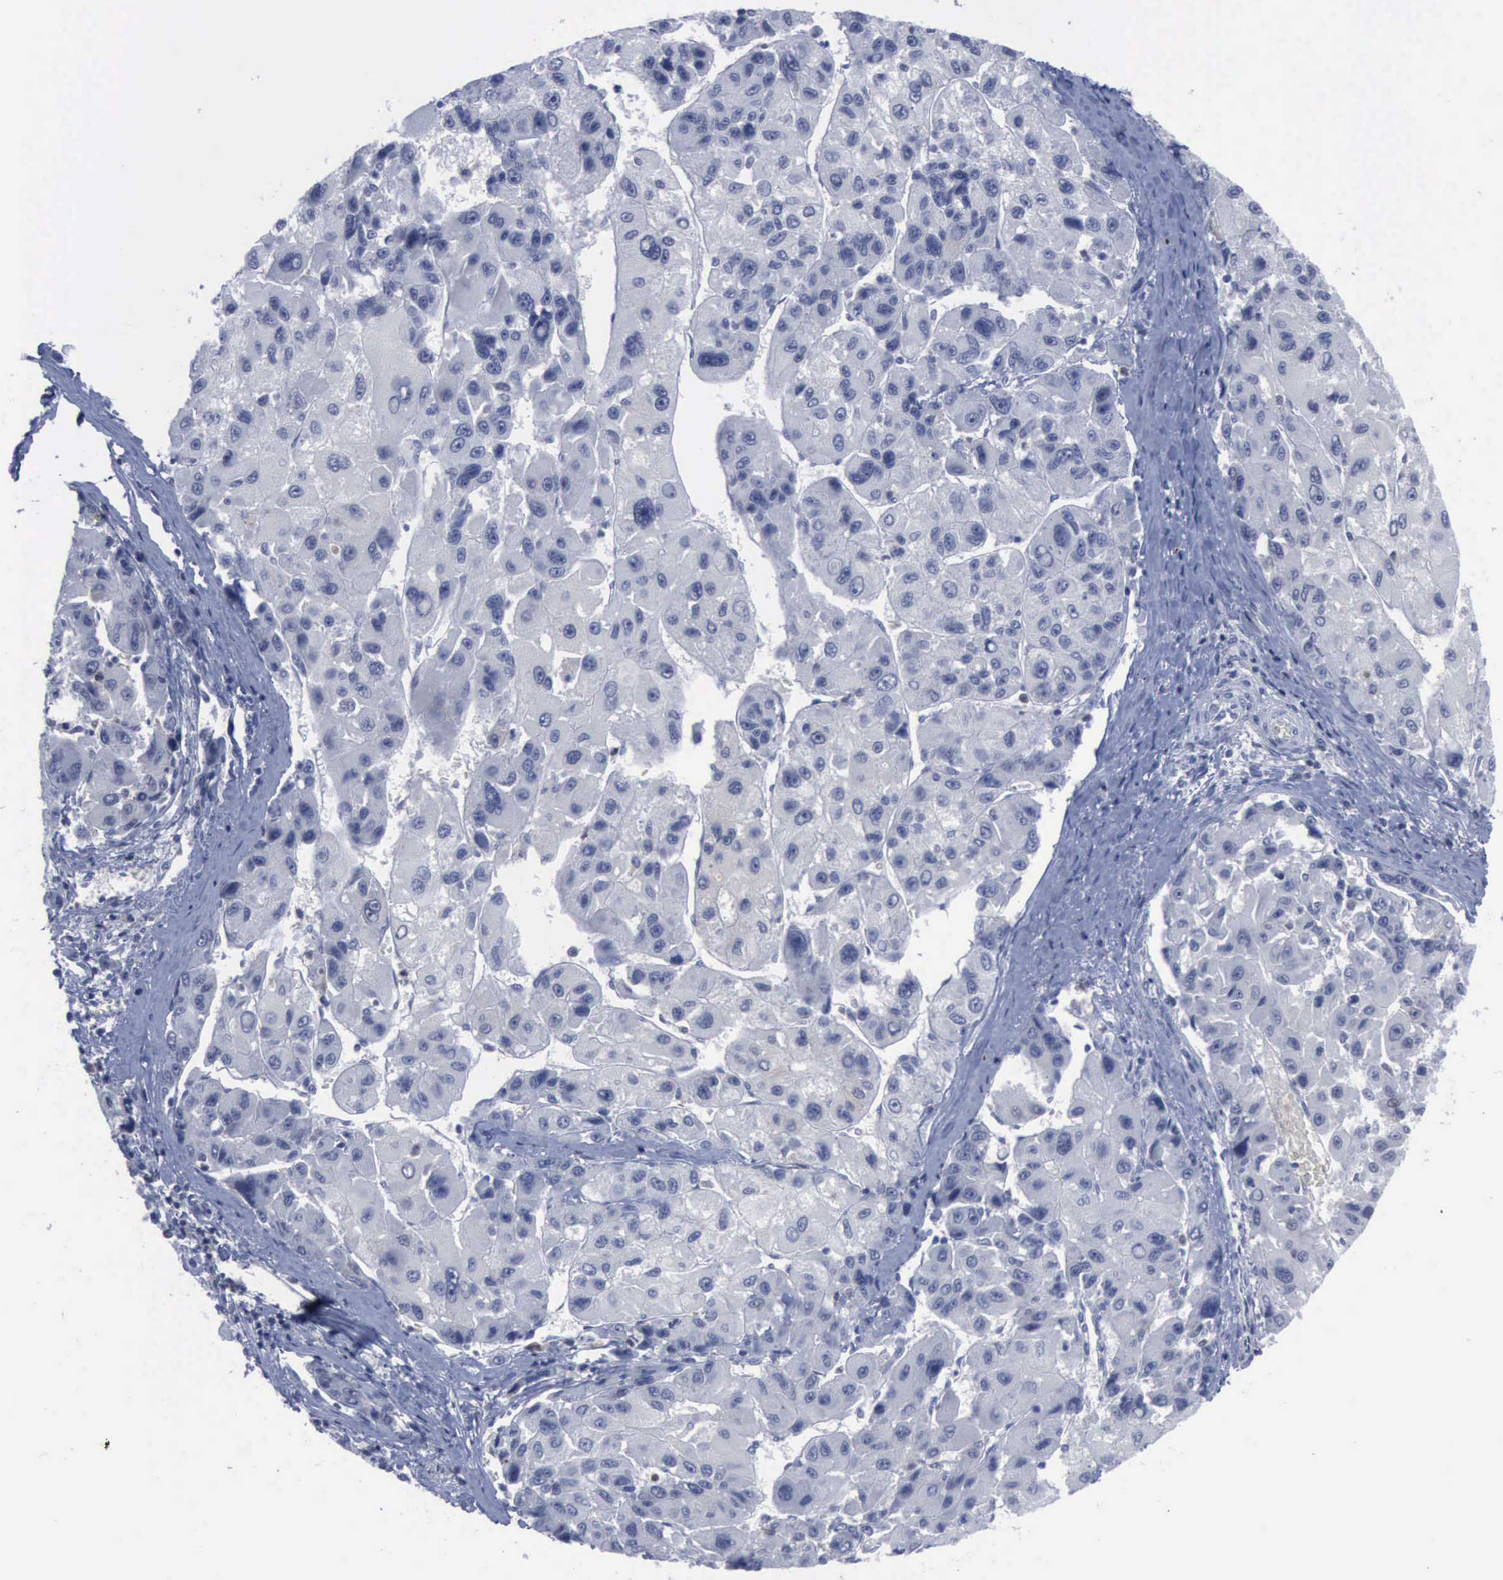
{"staining": {"intensity": "negative", "quantity": "none", "location": "none"}, "tissue": "liver cancer", "cell_type": "Tumor cells", "image_type": "cancer", "snomed": [{"axis": "morphology", "description": "Carcinoma, Hepatocellular, NOS"}, {"axis": "topography", "description": "Liver"}], "caption": "Immunohistochemistry histopathology image of neoplastic tissue: liver cancer (hepatocellular carcinoma) stained with DAB (3,3'-diaminobenzidine) displays no significant protein positivity in tumor cells. (DAB (3,3'-diaminobenzidine) IHC visualized using brightfield microscopy, high magnification).", "gene": "CSTA", "patient": {"sex": "male", "age": 64}}